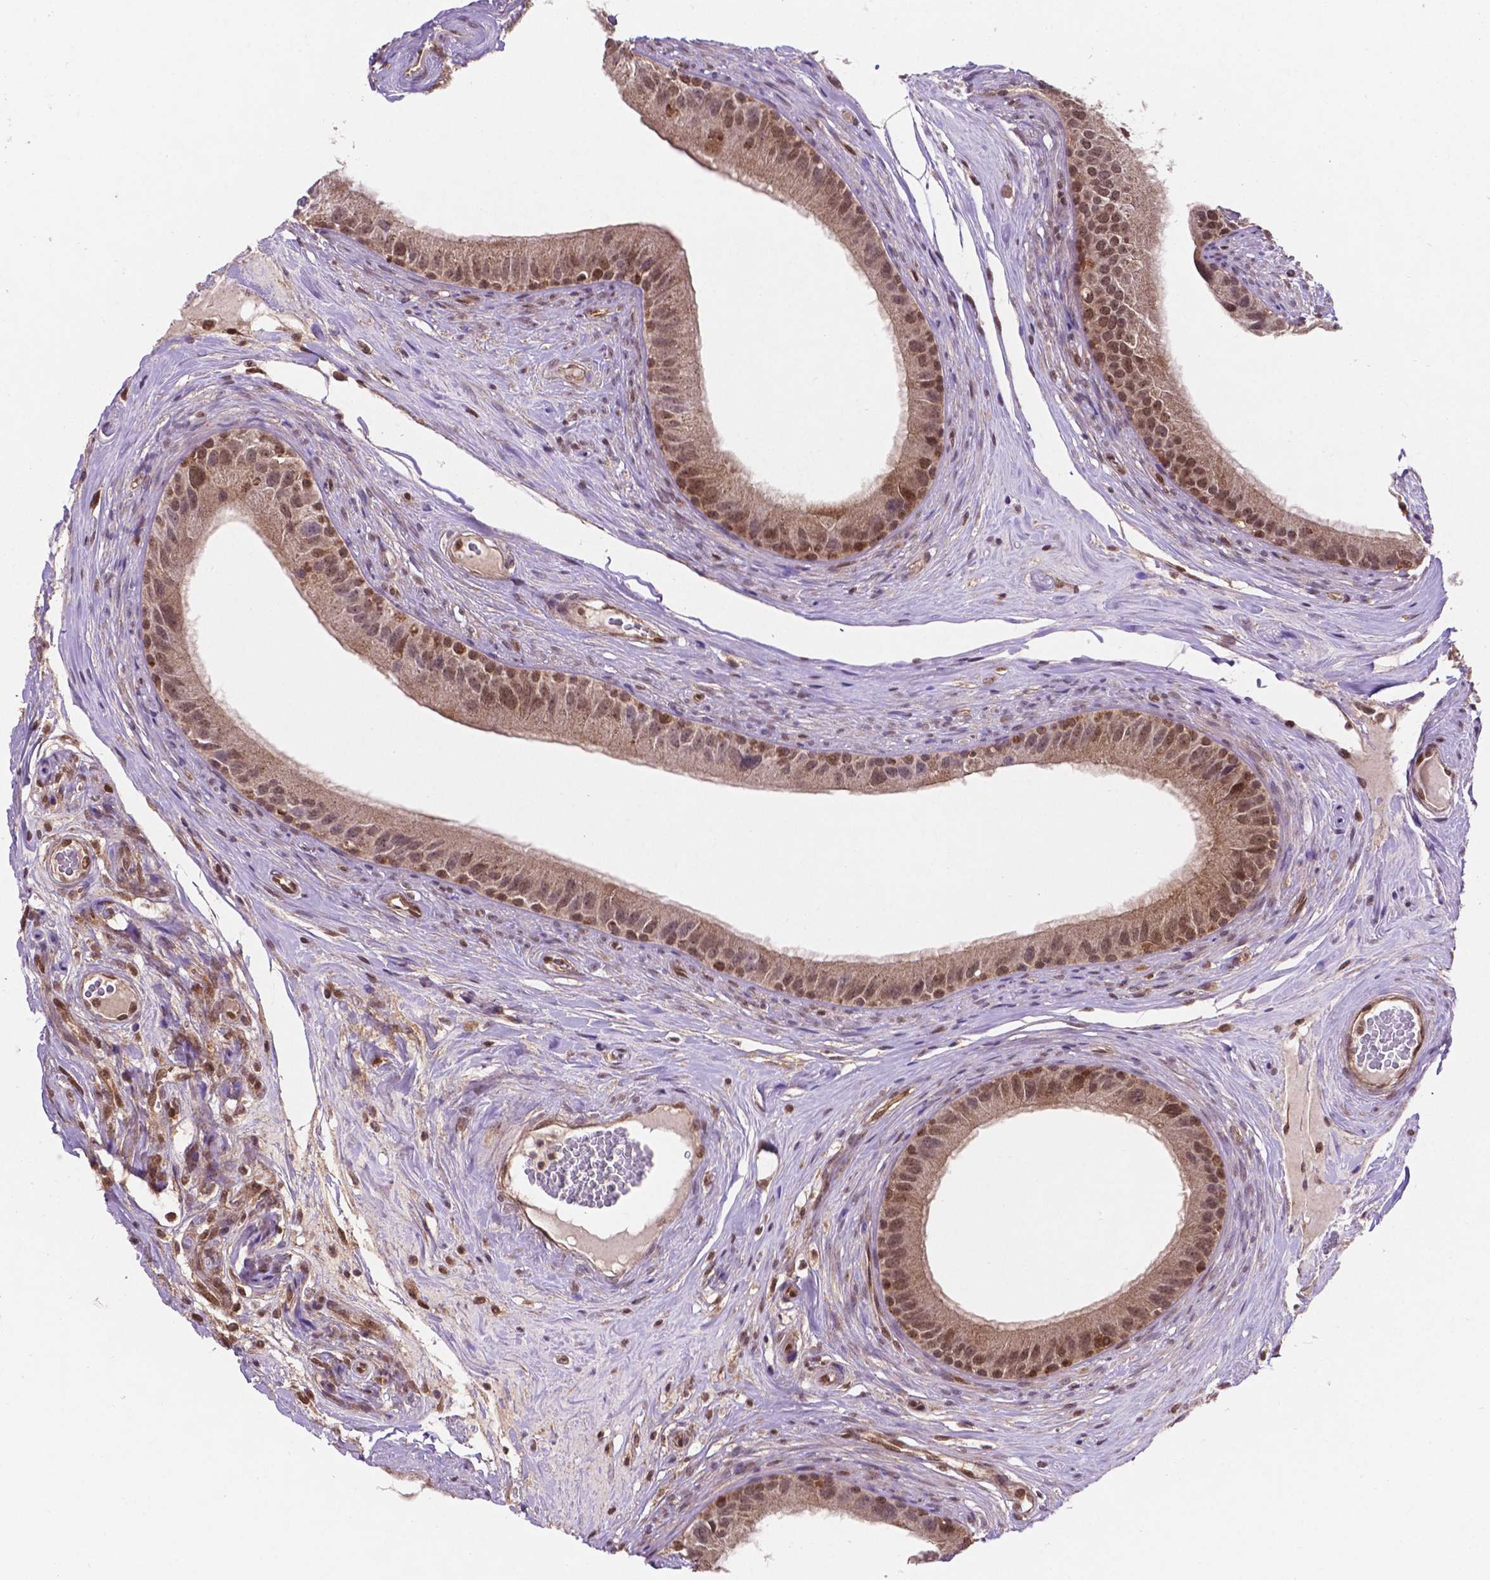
{"staining": {"intensity": "moderate", "quantity": ">75%", "location": "cytoplasmic/membranous,nuclear"}, "tissue": "epididymis", "cell_type": "Glandular cells", "image_type": "normal", "snomed": [{"axis": "morphology", "description": "Normal tissue, NOS"}, {"axis": "topography", "description": "Epididymis"}], "caption": "Moderate cytoplasmic/membranous,nuclear staining is seen in approximately >75% of glandular cells in normal epididymis. The staining was performed using DAB to visualize the protein expression in brown, while the nuclei were stained in blue with hematoxylin (Magnification: 20x).", "gene": "UBE2L6", "patient": {"sex": "male", "age": 59}}